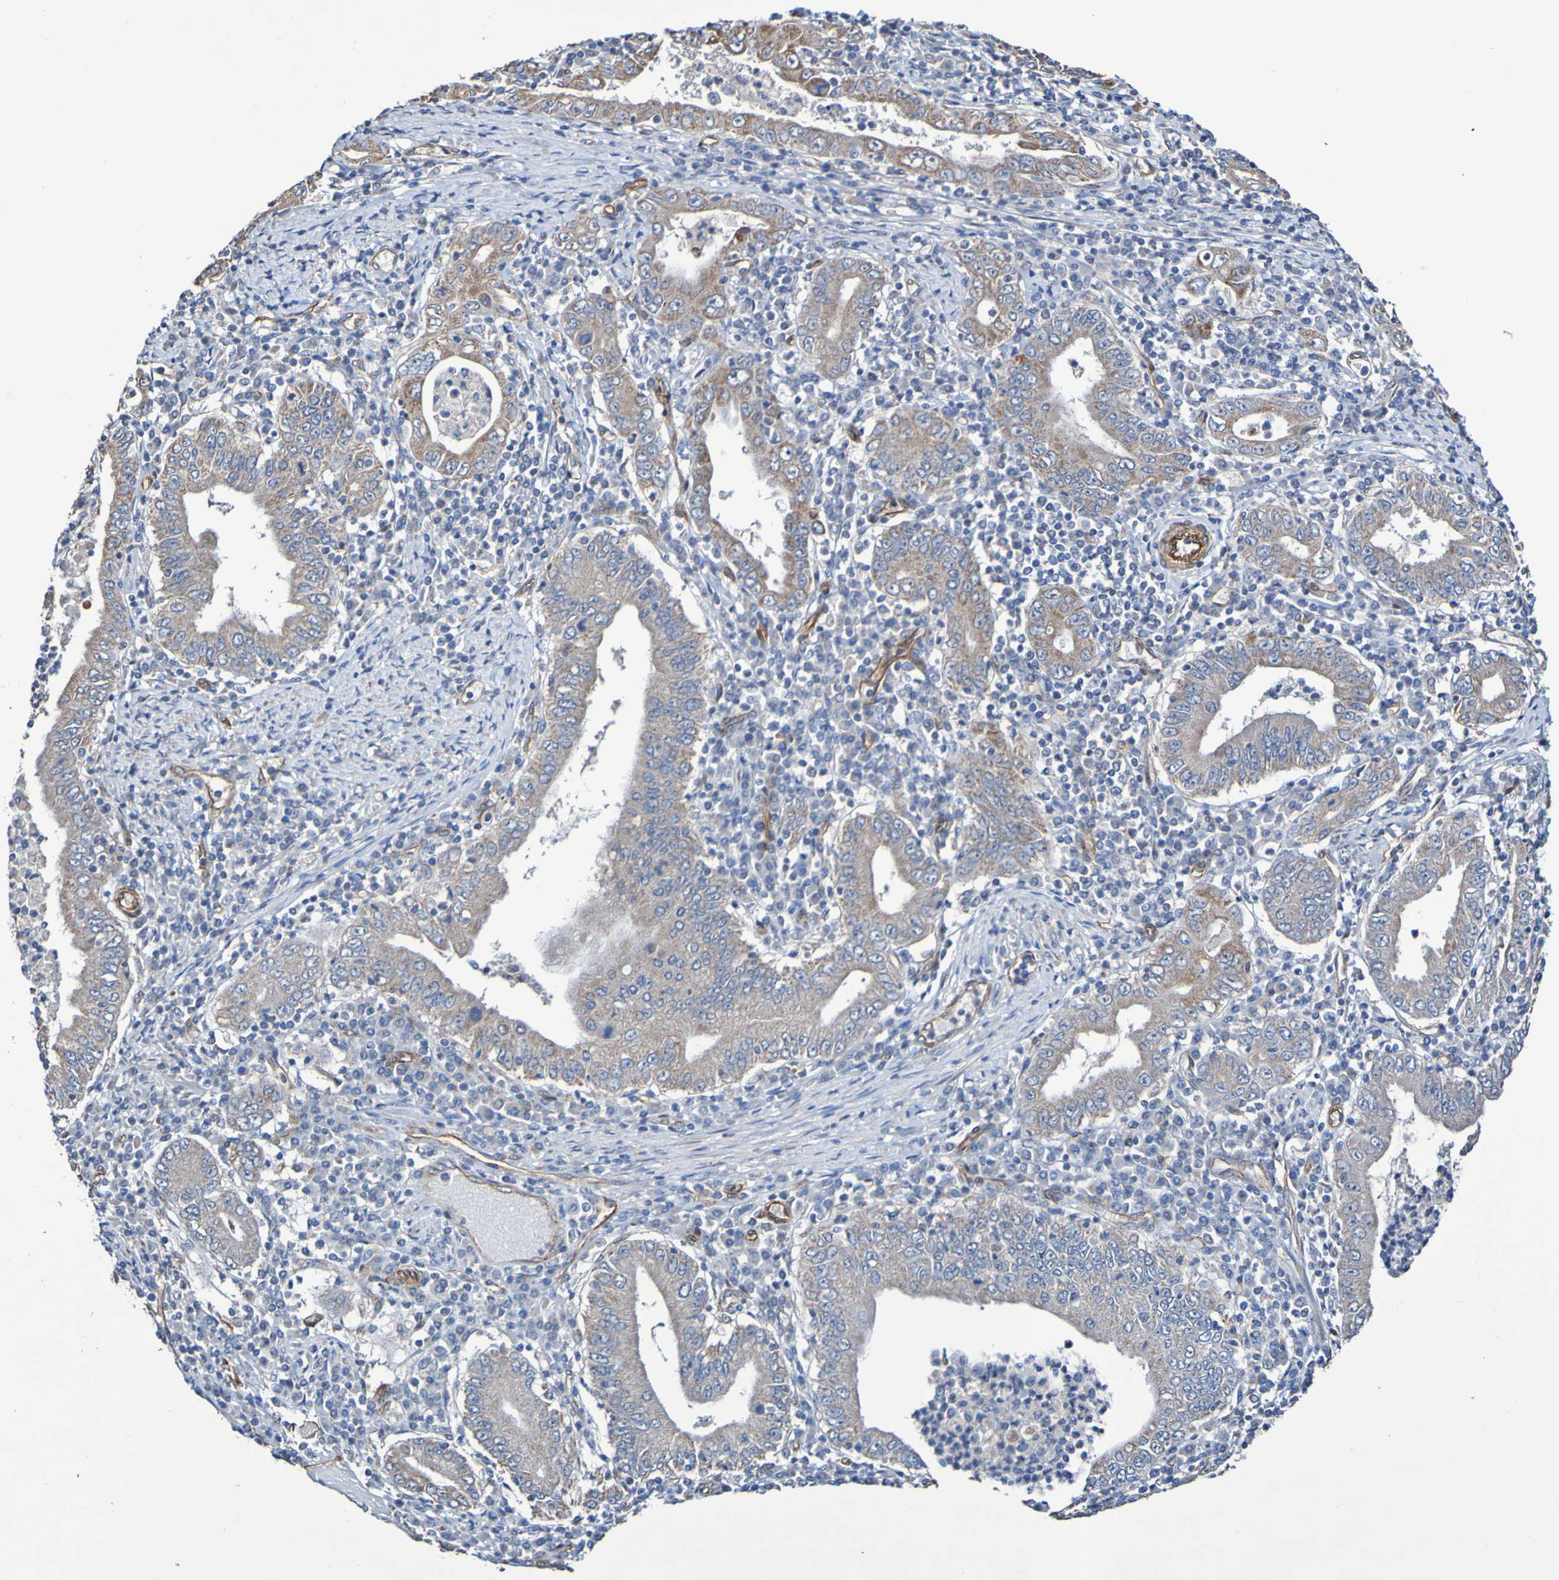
{"staining": {"intensity": "weak", "quantity": ">75%", "location": "cytoplasmic/membranous"}, "tissue": "stomach cancer", "cell_type": "Tumor cells", "image_type": "cancer", "snomed": [{"axis": "morphology", "description": "Normal tissue, NOS"}, {"axis": "morphology", "description": "Adenocarcinoma, NOS"}, {"axis": "topography", "description": "Esophagus"}, {"axis": "topography", "description": "Stomach, upper"}, {"axis": "topography", "description": "Peripheral nerve tissue"}], "caption": "The micrograph demonstrates a brown stain indicating the presence of a protein in the cytoplasmic/membranous of tumor cells in adenocarcinoma (stomach).", "gene": "ELMOD3", "patient": {"sex": "male", "age": 62}}